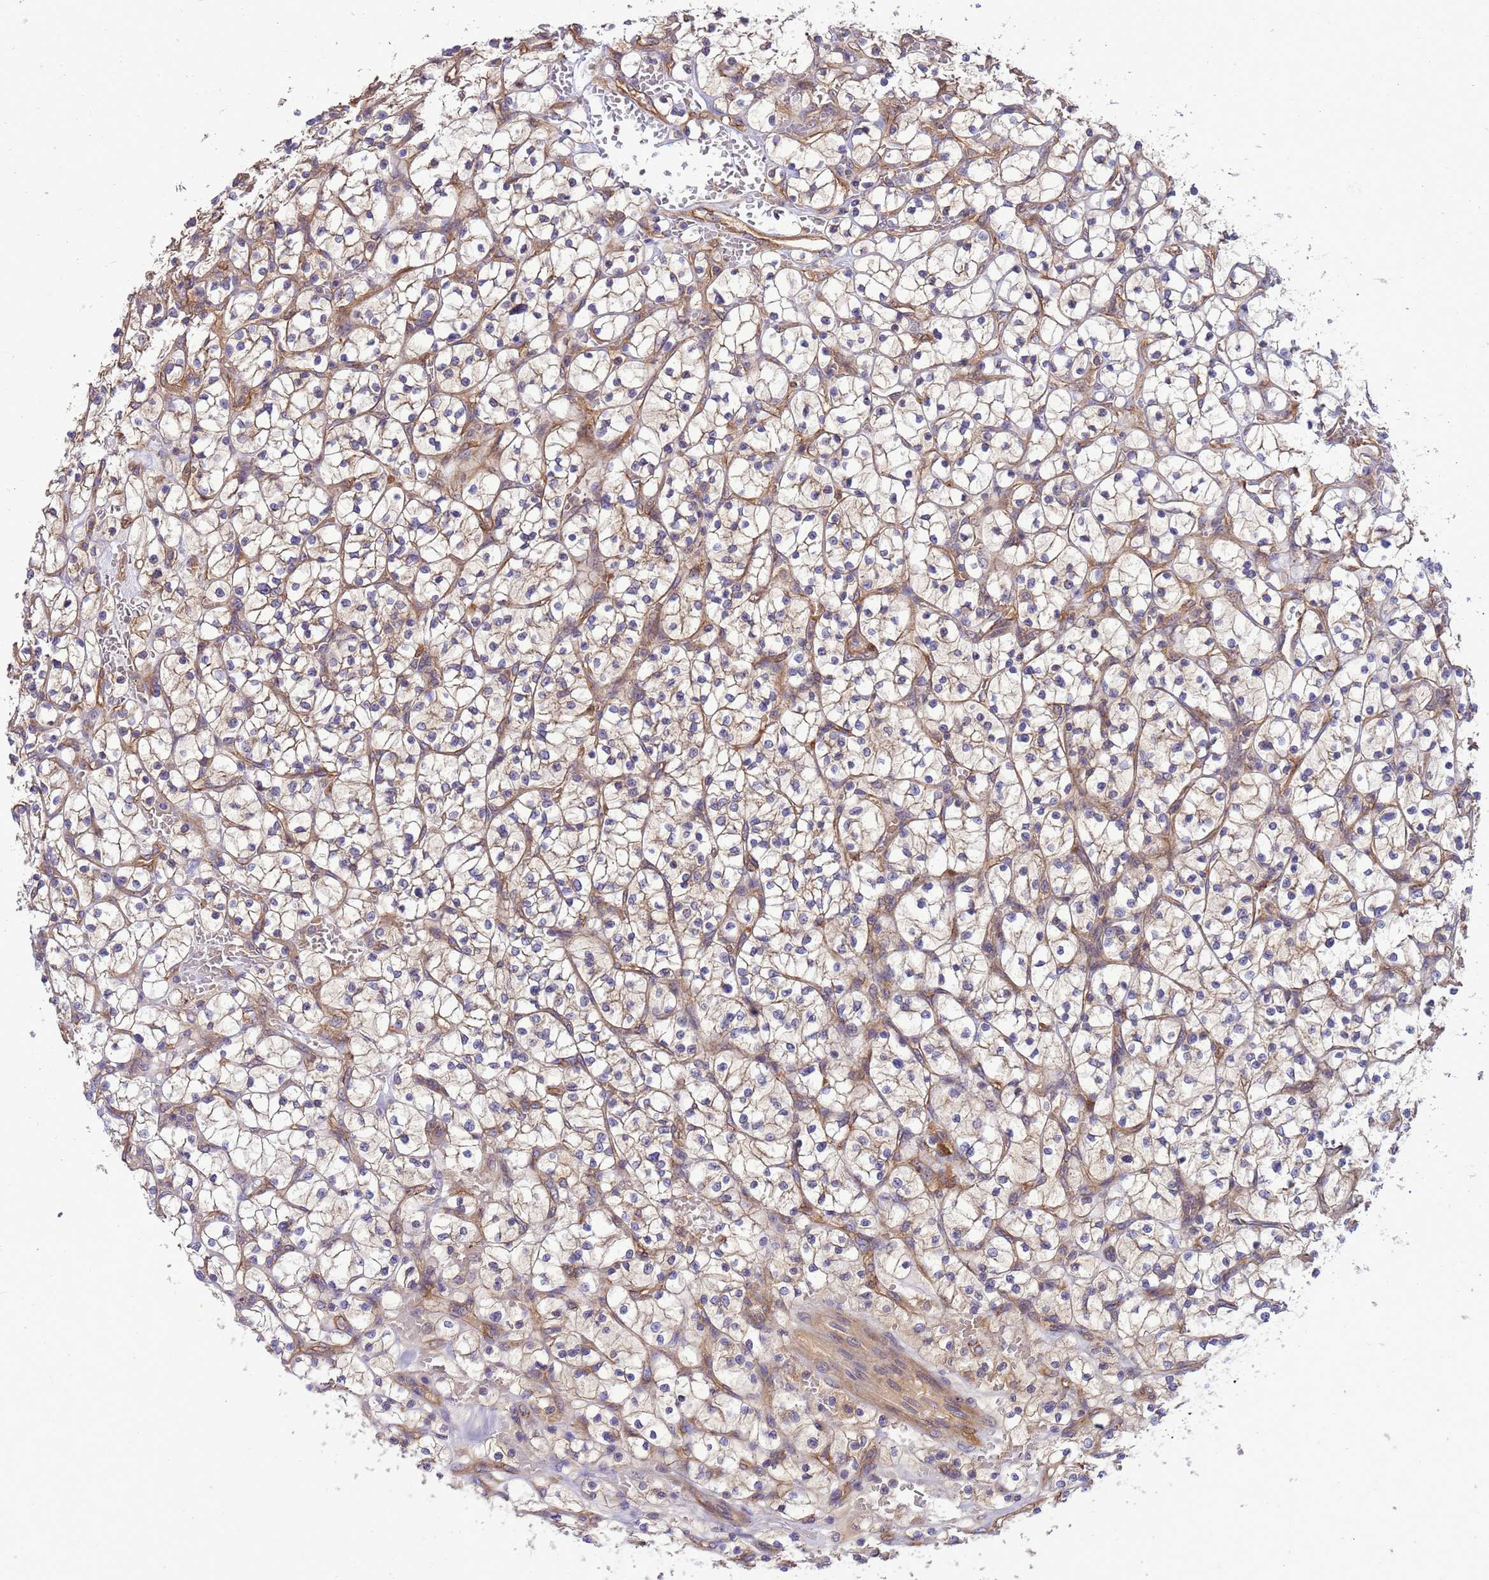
{"staining": {"intensity": "weak", "quantity": "25%-75%", "location": "cytoplasmic/membranous"}, "tissue": "renal cancer", "cell_type": "Tumor cells", "image_type": "cancer", "snomed": [{"axis": "morphology", "description": "Adenocarcinoma, NOS"}, {"axis": "topography", "description": "Kidney"}], "caption": "DAB immunohistochemical staining of renal cancer shows weak cytoplasmic/membranous protein positivity in approximately 25%-75% of tumor cells. (Brightfield microscopy of DAB IHC at high magnification).", "gene": "SMCO3", "patient": {"sex": "female", "age": 64}}